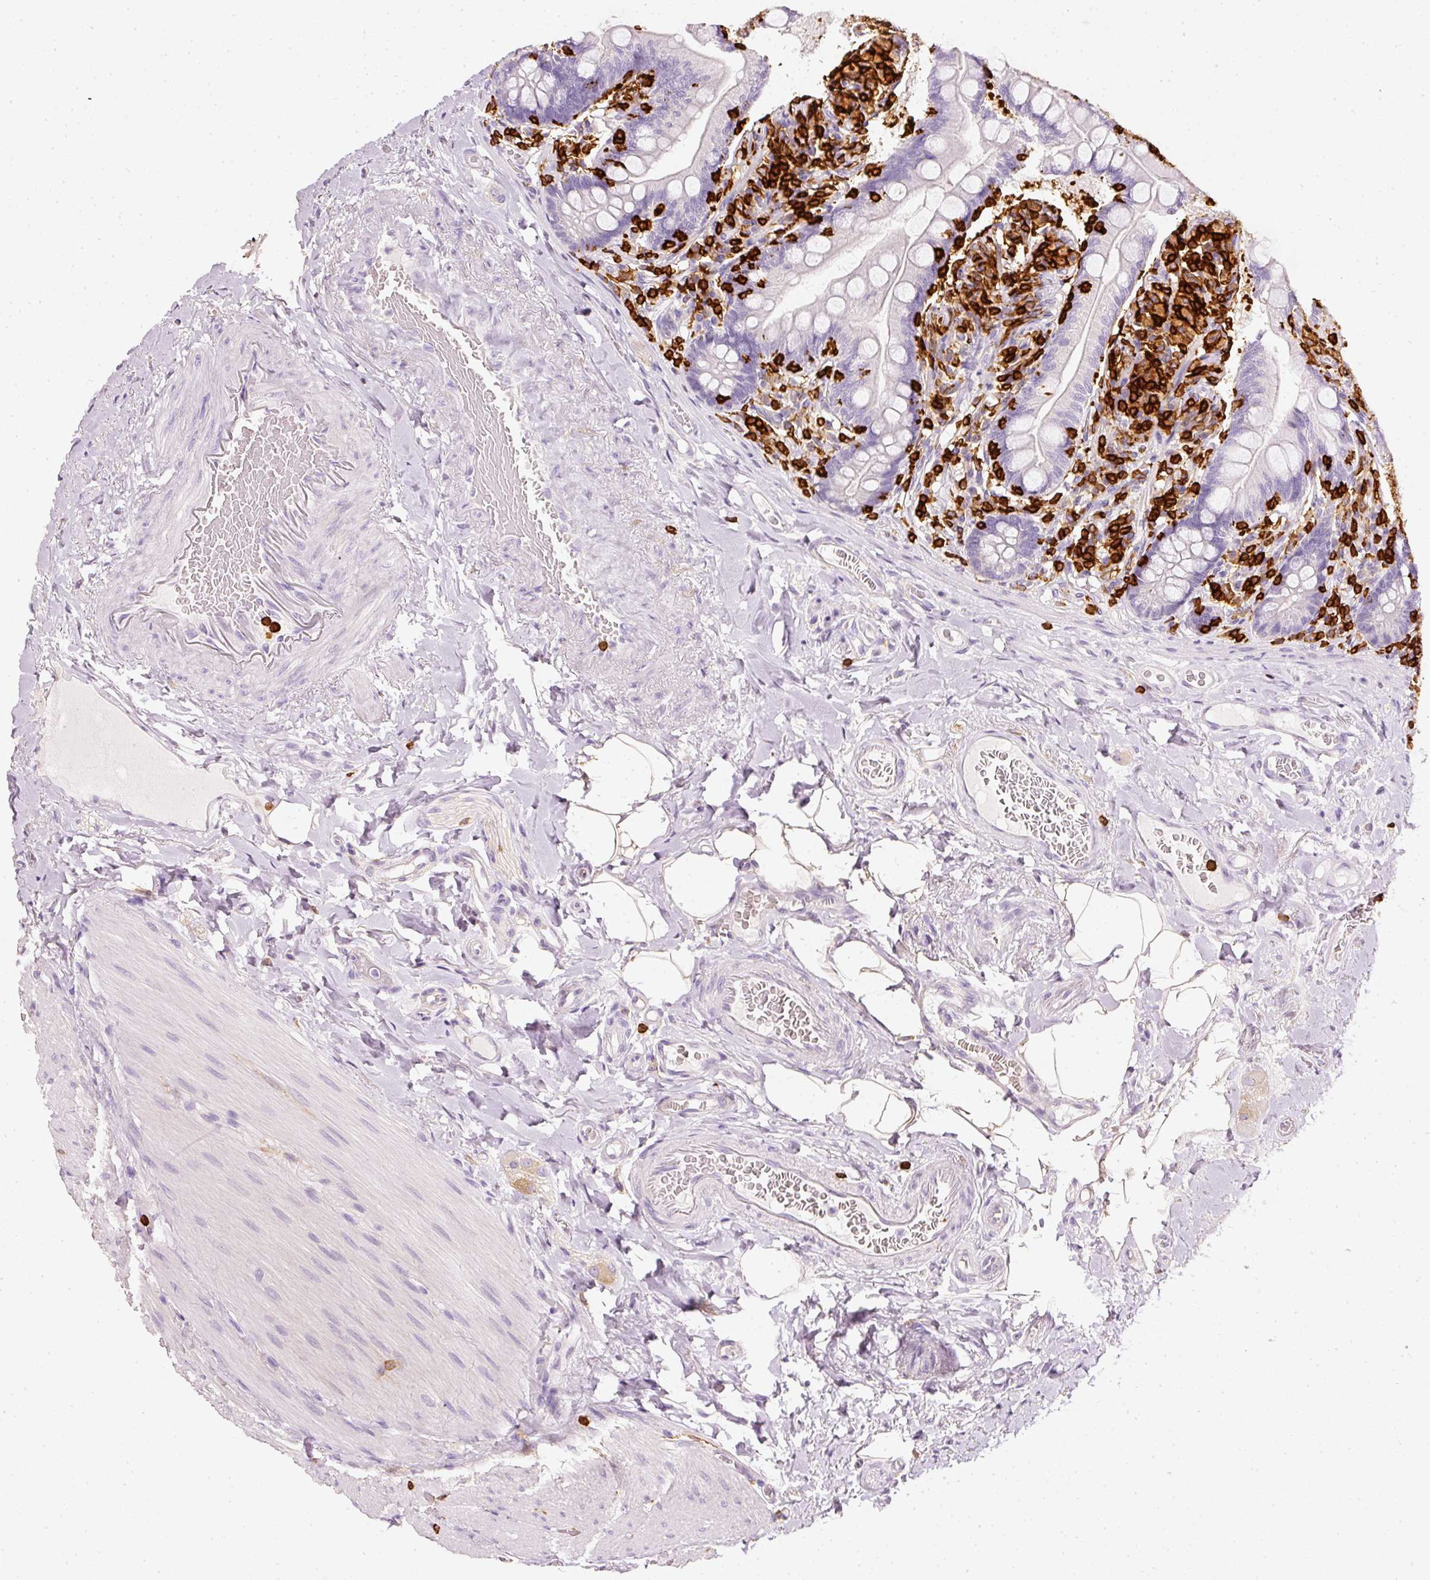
{"staining": {"intensity": "negative", "quantity": "none", "location": "none"}, "tissue": "small intestine", "cell_type": "Glandular cells", "image_type": "normal", "snomed": [{"axis": "morphology", "description": "Normal tissue, NOS"}, {"axis": "topography", "description": "Small intestine"}], "caption": "Immunohistochemical staining of unremarkable human small intestine reveals no significant staining in glandular cells. The staining was performed using DAB (3,3'-diaminobenzidine) to visualize the protein expression in brown, while the nuclei were stained in blue with hematoxylin (Magnification: 20x).", "gene": "EVL", "patient": {"sex": "female", "age": 64}}